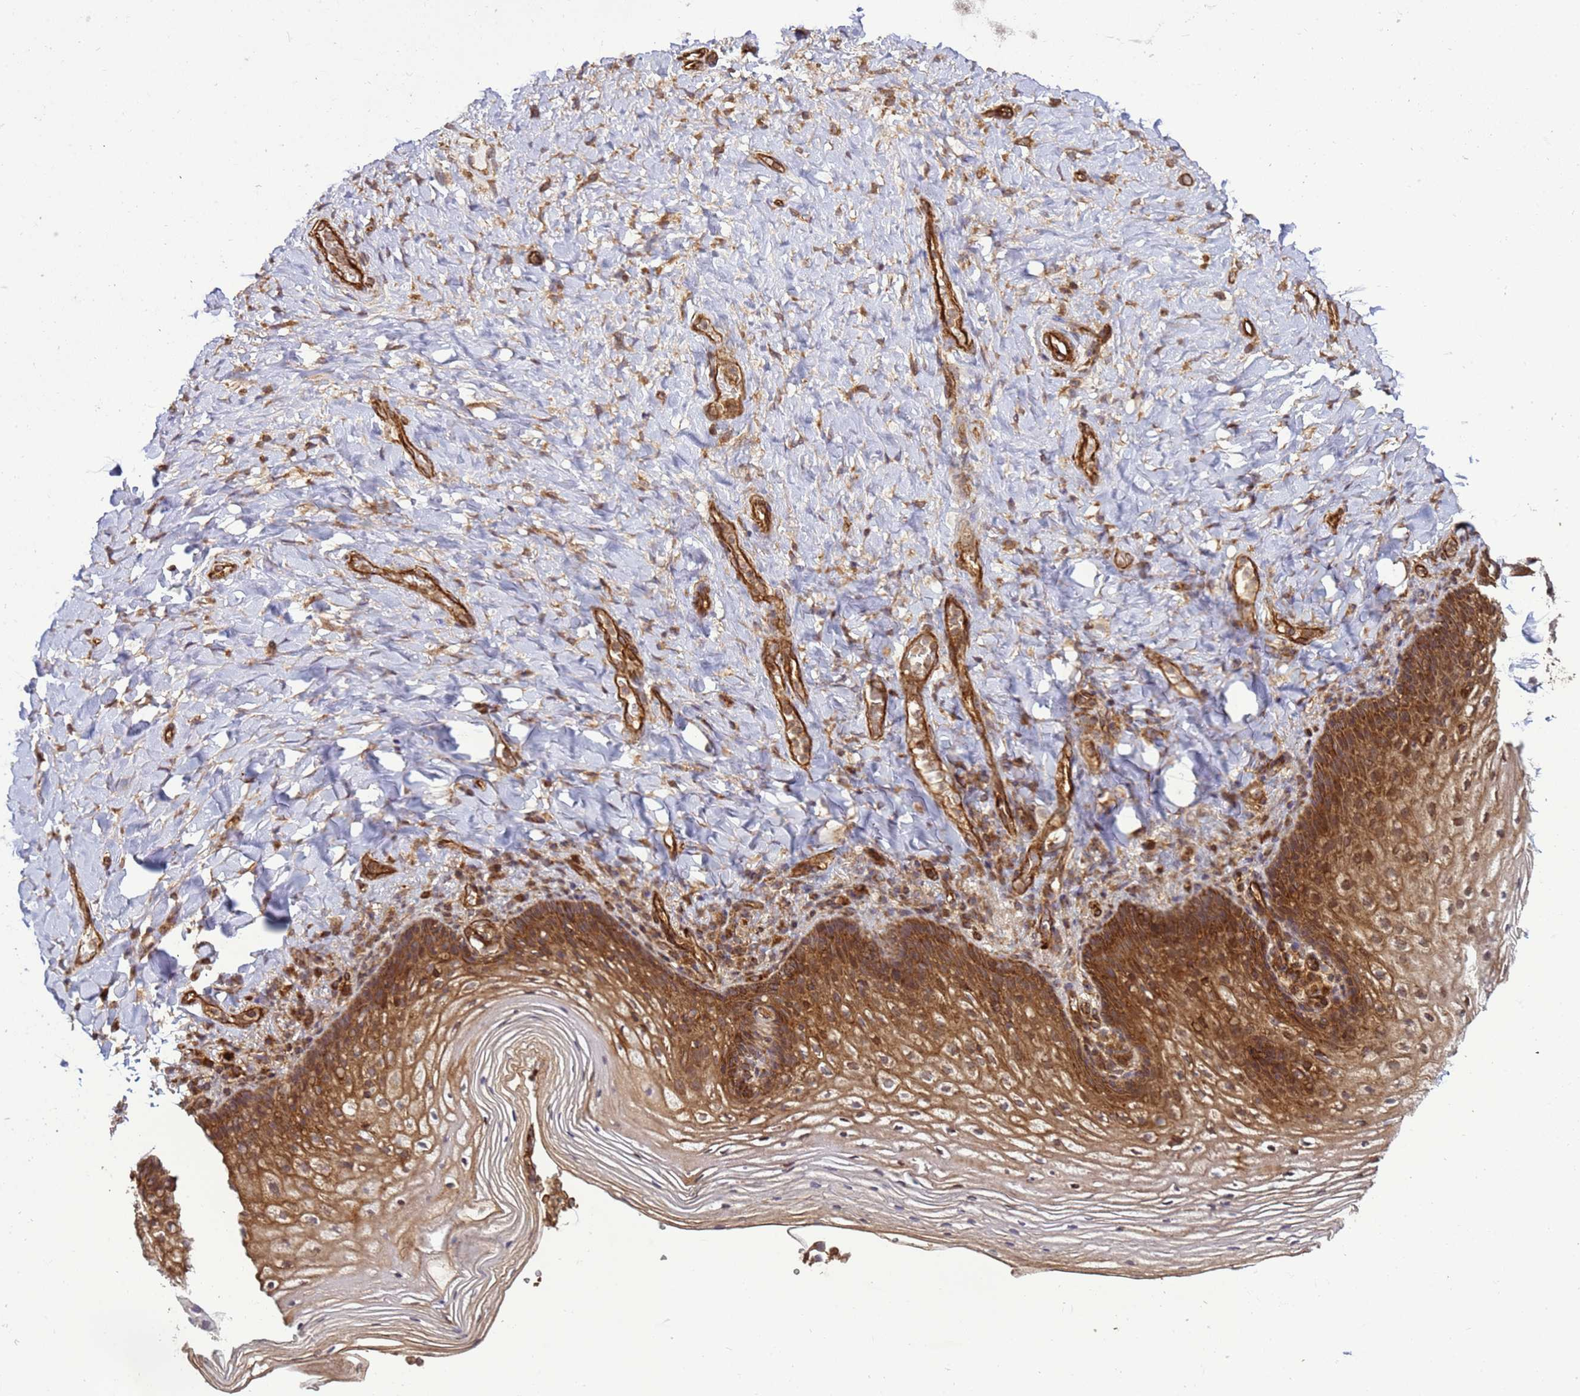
{"staining": {"intensity": "strong", "quantity": ">75%", "location": "cytoplasmic/membranous"}, "tissue": "vagina", "cell_type": "Squamous epithelial cells", "image_type": "normal", "snomed": [{"axis": "morphology", "description": "Normal tissue, NOS"}, {"axis": "topography", "description": "Vagina"}], "caption": "The immunohistochemical stain highlights strong cytoplasmic/membranous expression in squamous epithelial cells of benign vagina.", "gene": "CNOT1", "patient": {"sex": "female", "age": 60}}